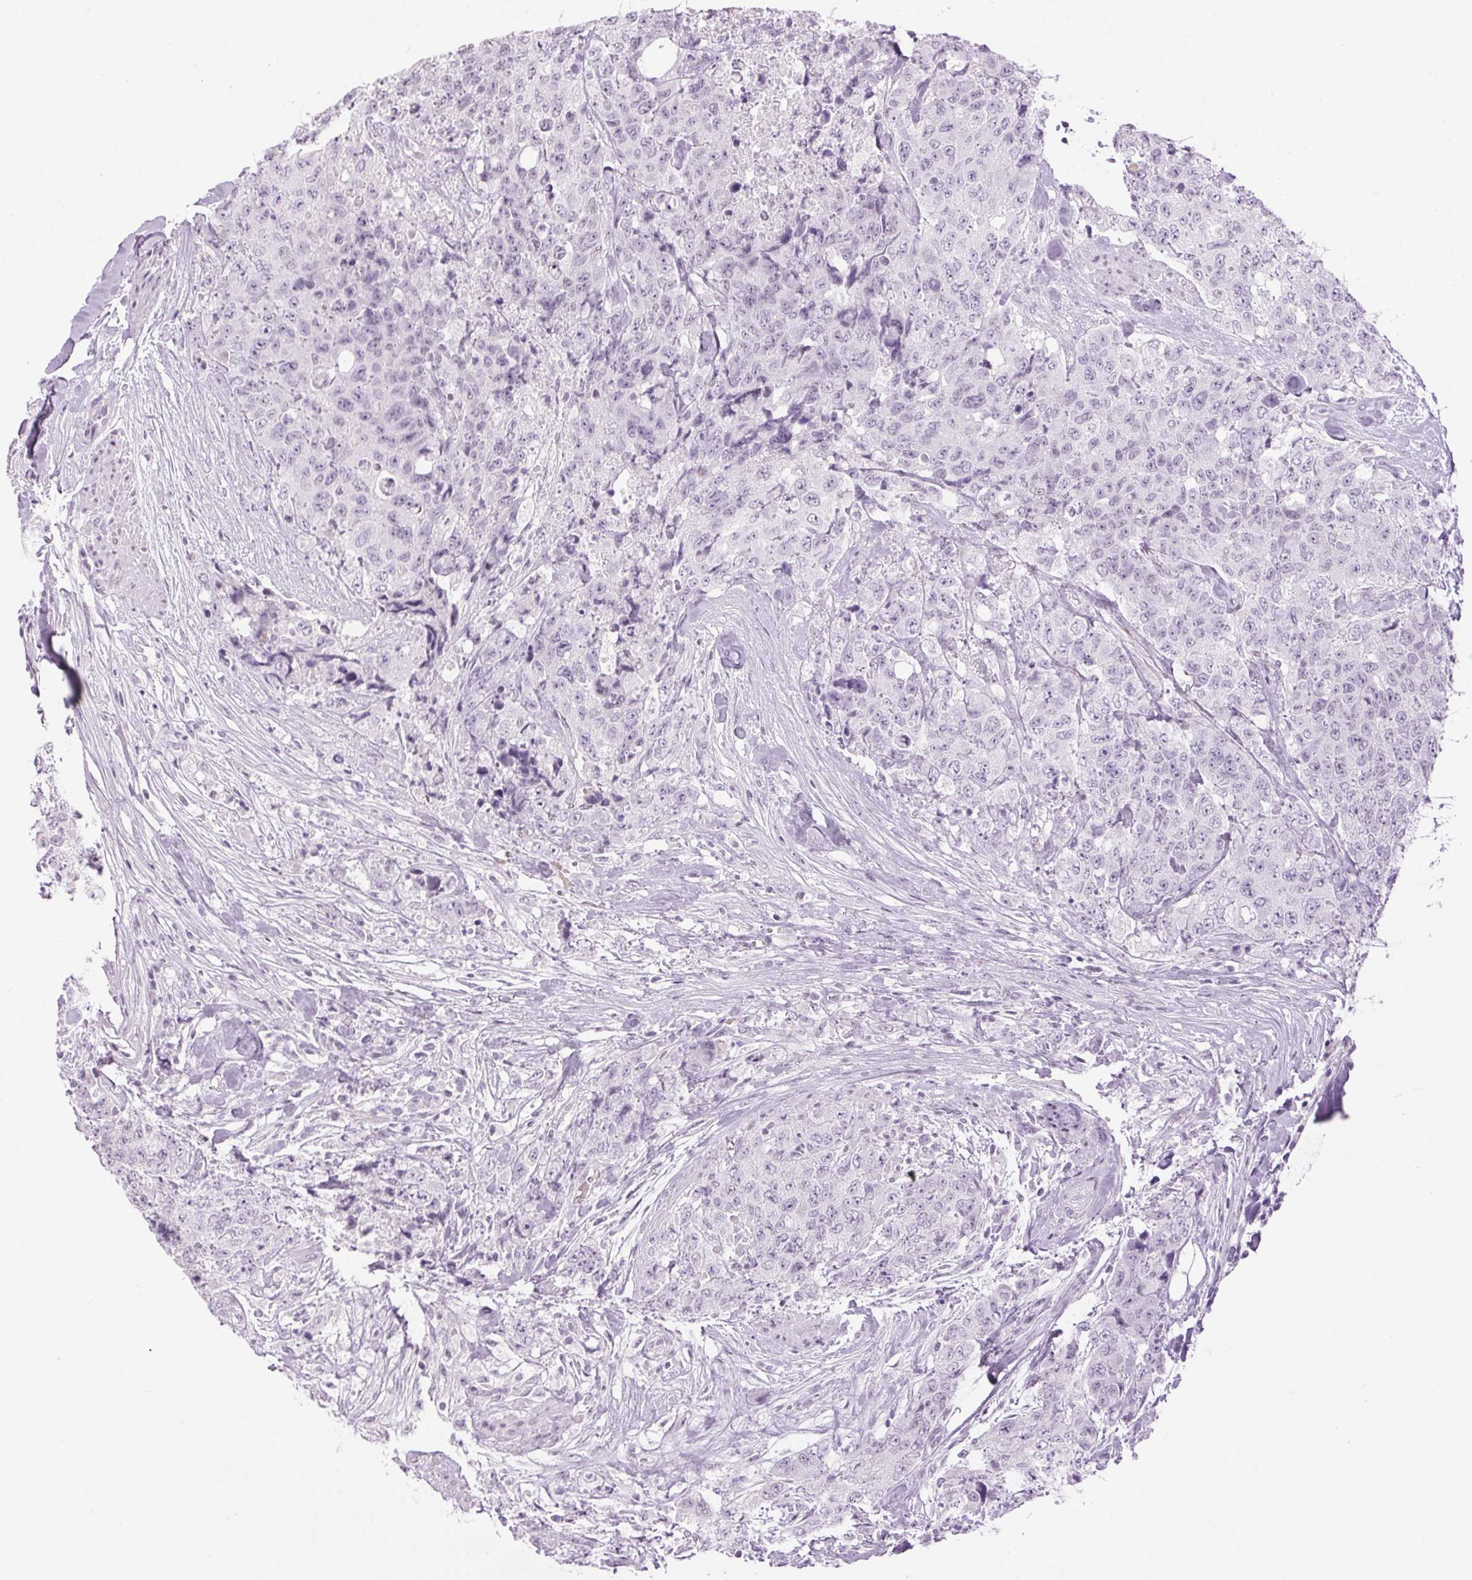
{"staining": {"intensity": "negative", "quantity": "none", "location": "none"}, "tissue": "urothelial cancer", "cell_type": "Tumor cells", "image_type": "cancer", "snomed": [{"axis": "morphology", "description": "Urothelial carcinoma, High grade"}, {"axis": "topography", "description": "Urinary bladder"}], "caption": "The immunohistochemistry image has no significant expression in tumor cells of urothelial cancer tissue. (Immunohistochemistry (ihc), brightfield microscopy, high magnification).", "gene": "BEND2", "patient": {"sex": "female", "age": 78}}